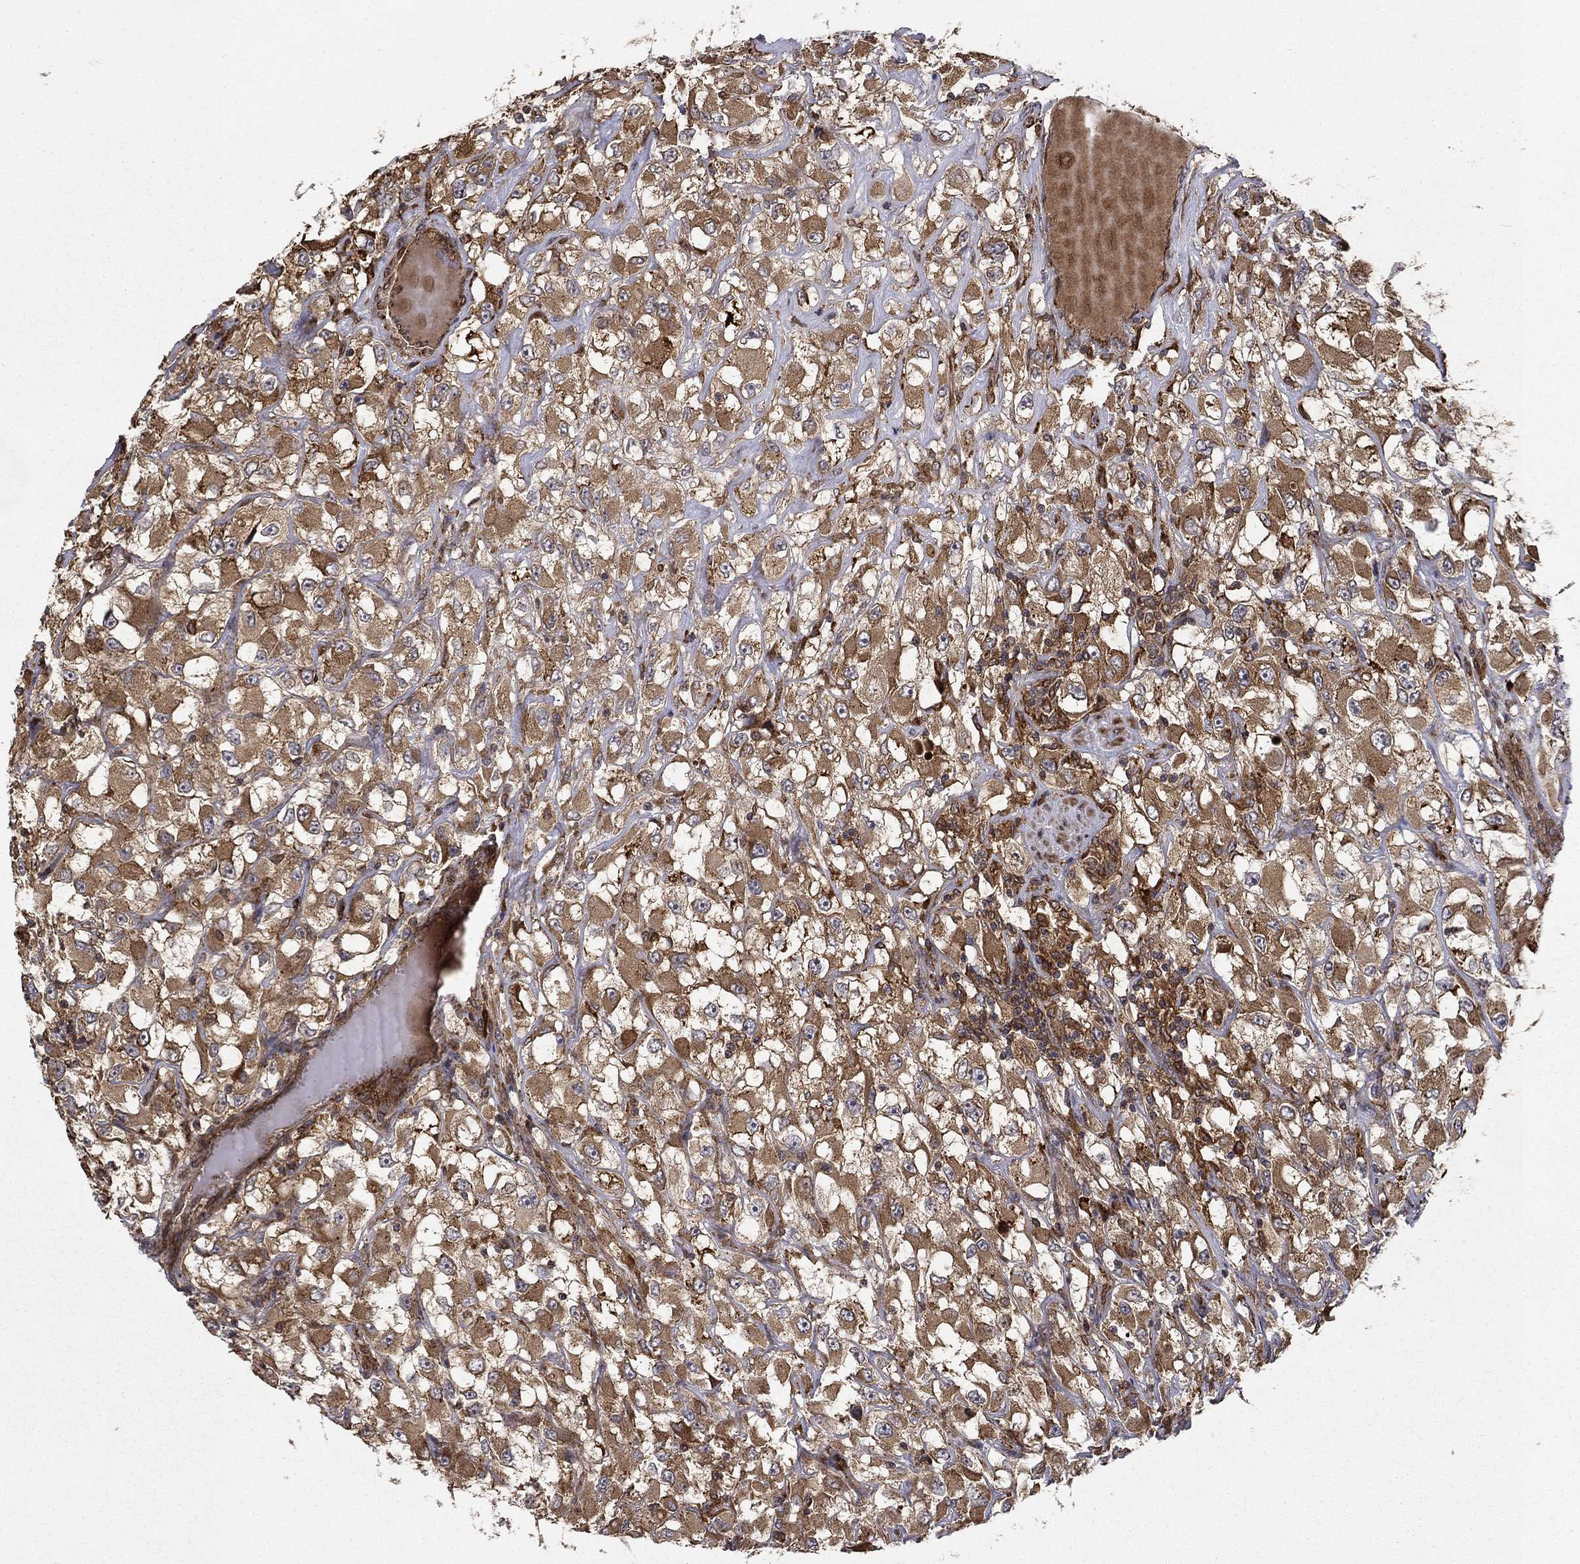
{"staining": {"intensity": "moderate", "quantity": ">75%", "location": "cytoplasmic/membranous"}, "tissue": "renal cancer", "cell_type": "Tumor cells", "image_type": "cancer", "snomed": [{"axis": "morphology", "description": "Adenocarcinoma, NOS"}, {"axis": "topography", "description": "Kidney"}], "caption": "Immunohistochemistry photomicrograph of neoplastic tissue: renal cancer (adenocarcinoma) stained using immunohistochemistry (IHC) reveals medium levels of moderate protein expression localized specifically in the cytoplasmic/membranous of tumor cells, appearing as a cytoplasmic/membranous brown color.", "gene": "BABAM2", "patient": {"sex": "female", "age": 52}}